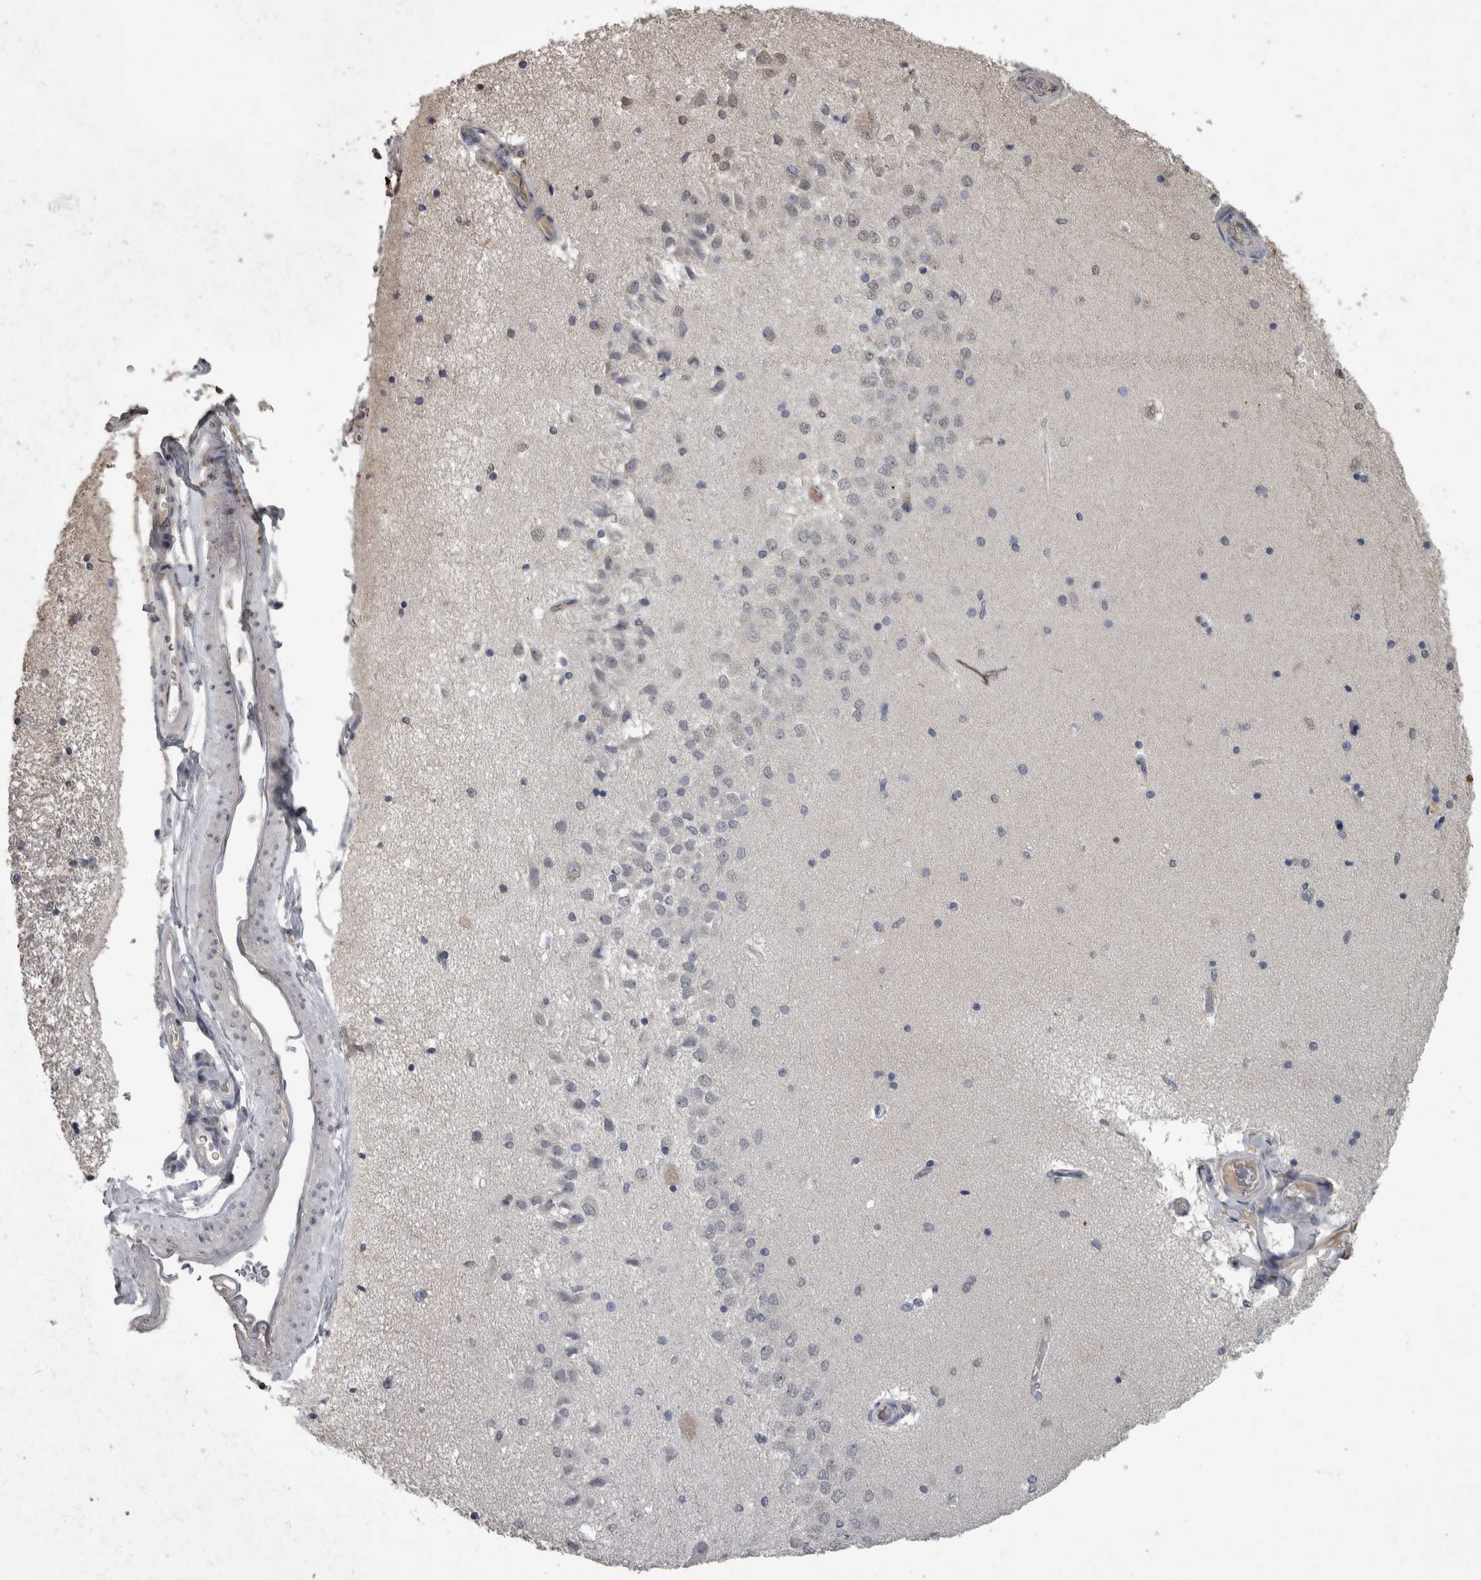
{"staining": {"intensity": "negative", "quantity": "none", "location": "none"}, "tissue": "hippocampus", "cell_type": "Glial cells", "image_type": "normal", "snomed": [{"axis": "morphology", "description": "Normal tissue, NOS"}, {"axis": "topography", "description": "Hippocampus"}], "caption": "An IHC micrograph of benign hippocampus is shown. There is no staining in glial cells of hippocampus.", "gene": "PIK3AP1", "patient": {"sex": "female", "age": 54}}